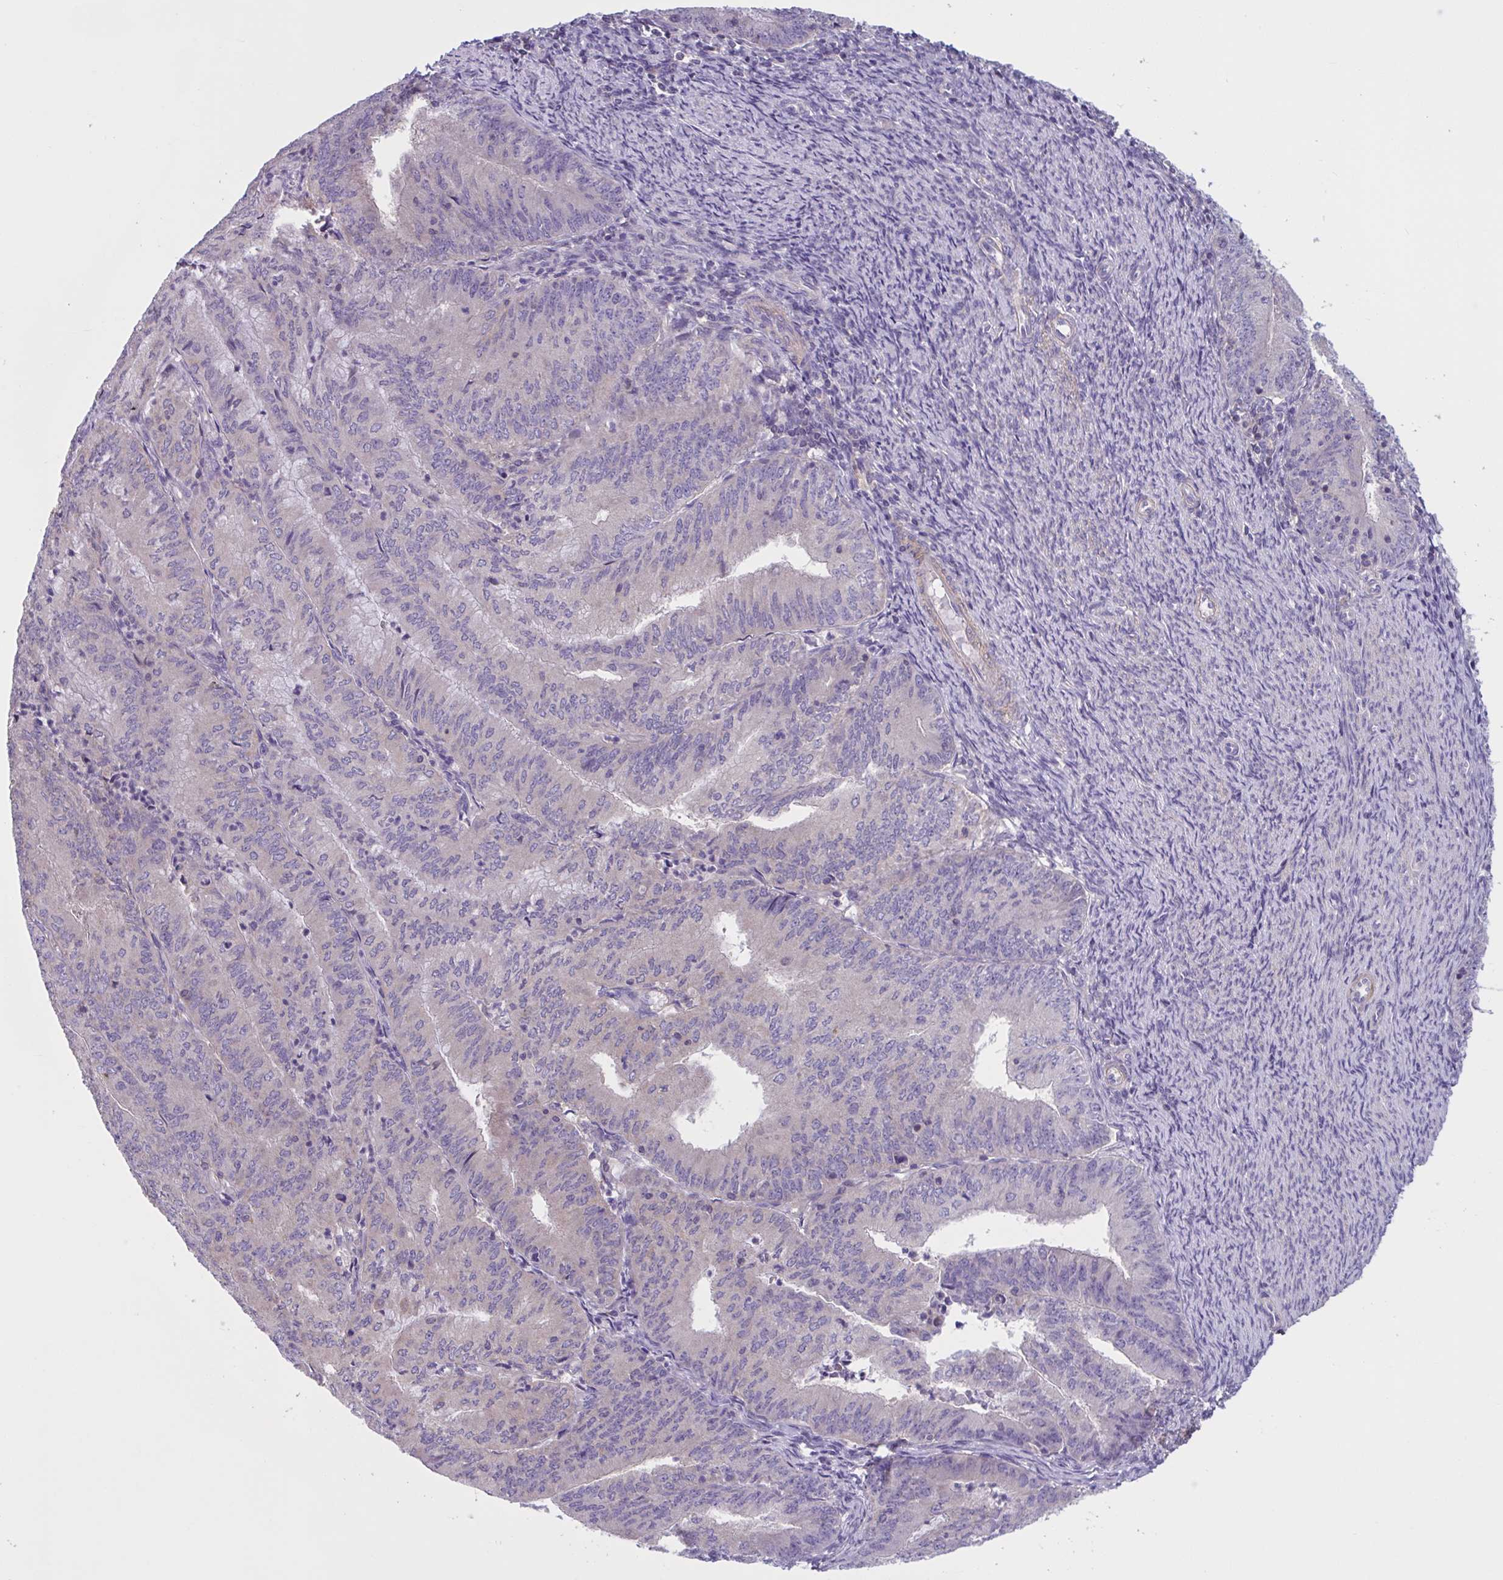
{"staining": {"intensity": "negative", "quantity": "none", "location": "none"}, "tissue": "endometrial cancer", "cell_type": "Tumor cells", "image_type": "cancer", "snomed": [{"axis": "morphology", "description": "Adenocarcinoma, NOS"}, {"axis": "topography", "description": "Endometrium"}], "caption": "An immunohistochemistry (IHC) histopathology image of endometrial adenocarcinoma is shown. There is no staining in tumor cells of endometrial adenocarcinoma.", "gene": "WNT9B", "patient": {"sex": "female", "age": 57}}